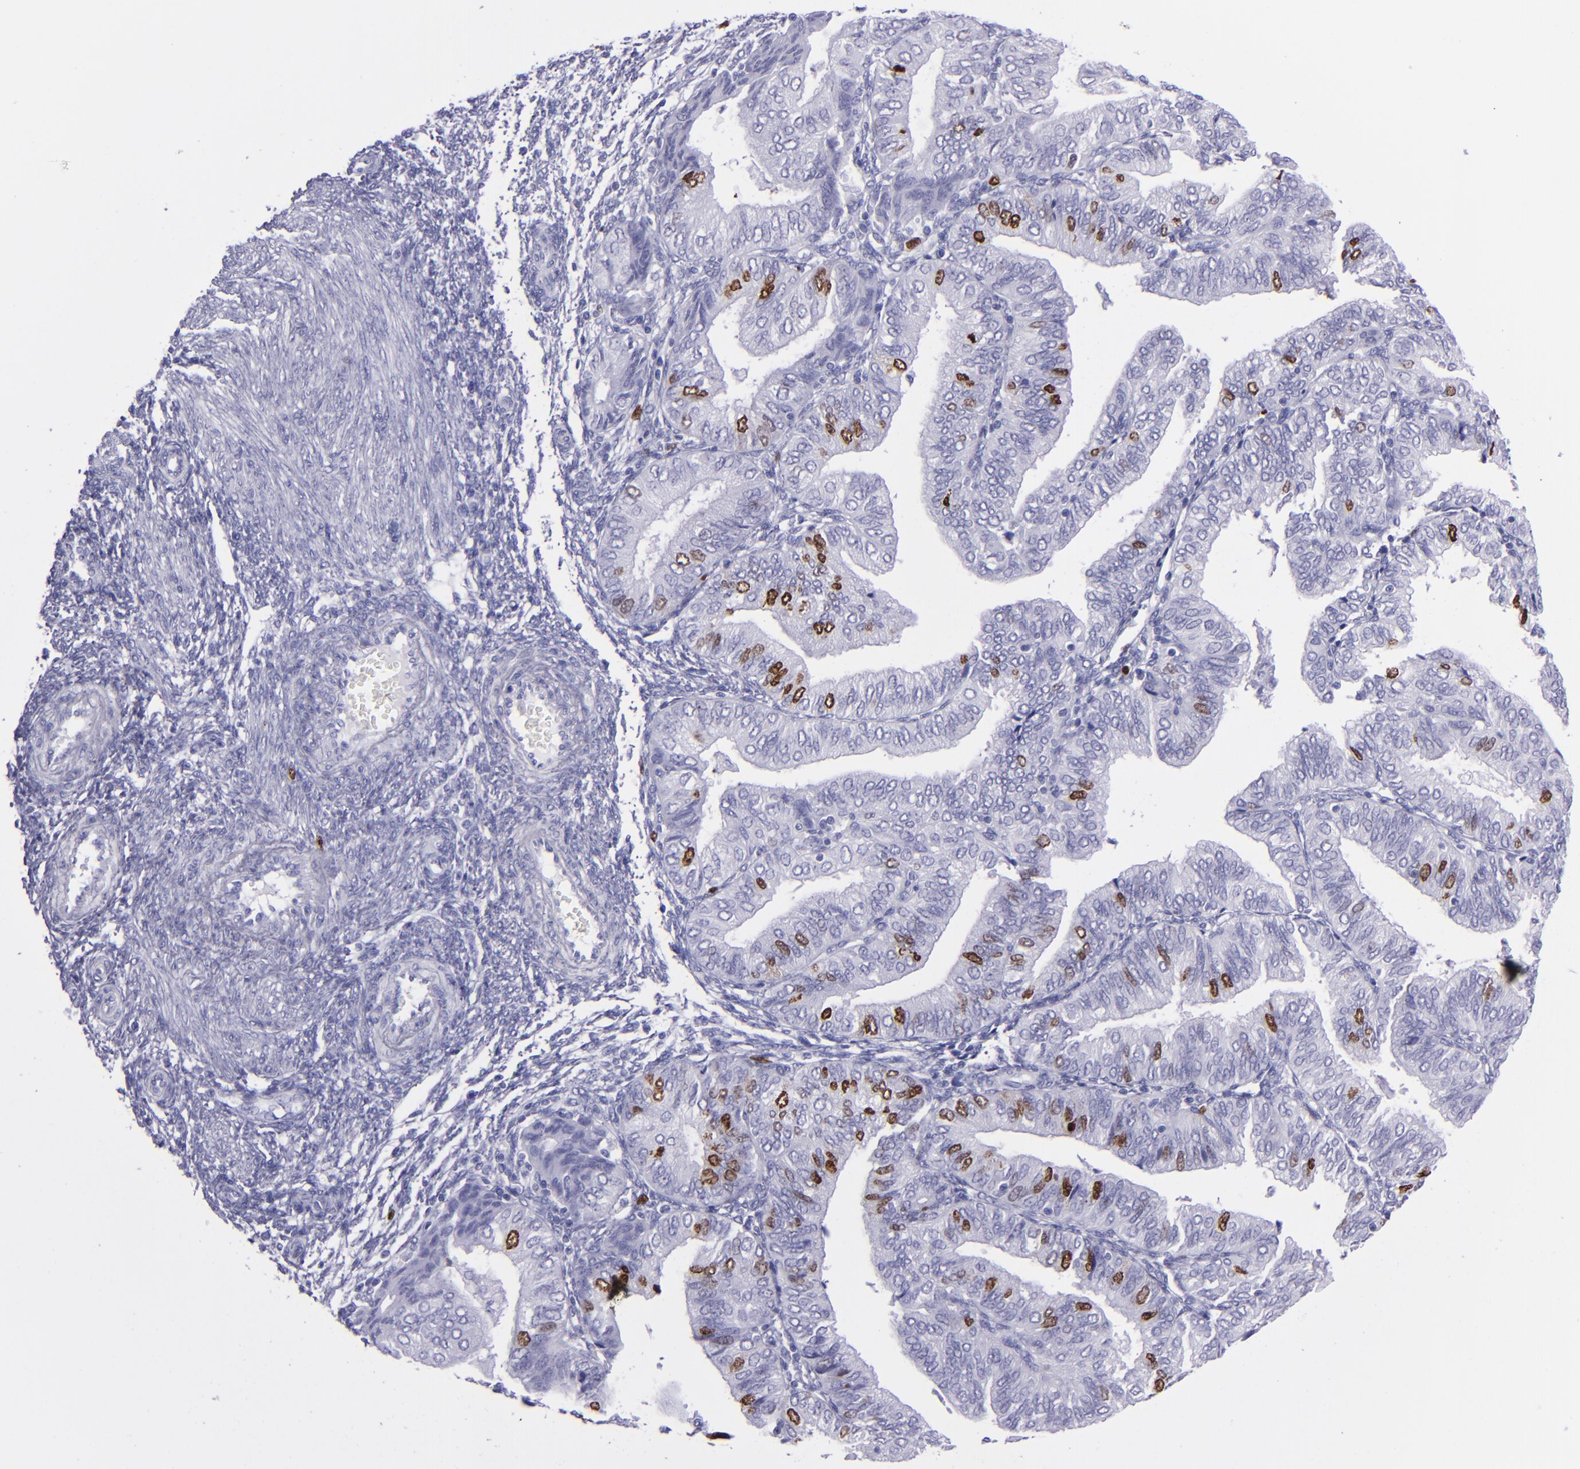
{"staining": {"intensity": "strong", "quantity": "<25%", "location": "nuclear"}, "tissue": "endometrial cancer", "cell_type": "Tumor cells", "image_type": "cancer", "snomed": [{"axis": "morphology", "description": "Adenocarcinoma, NOS"}, {"axis": "topography", "description": "Endometrium"}], "caption": "A medium amount of strong nuclear staining is present in about <25% of tumor cells in endometrial cancer (adenocarcinoma) tissue. (Brightfield microscopy of DAB IHC at high magnification).", "gene": "TOP2A", "patient": {"sex": "female", "age": 51}}